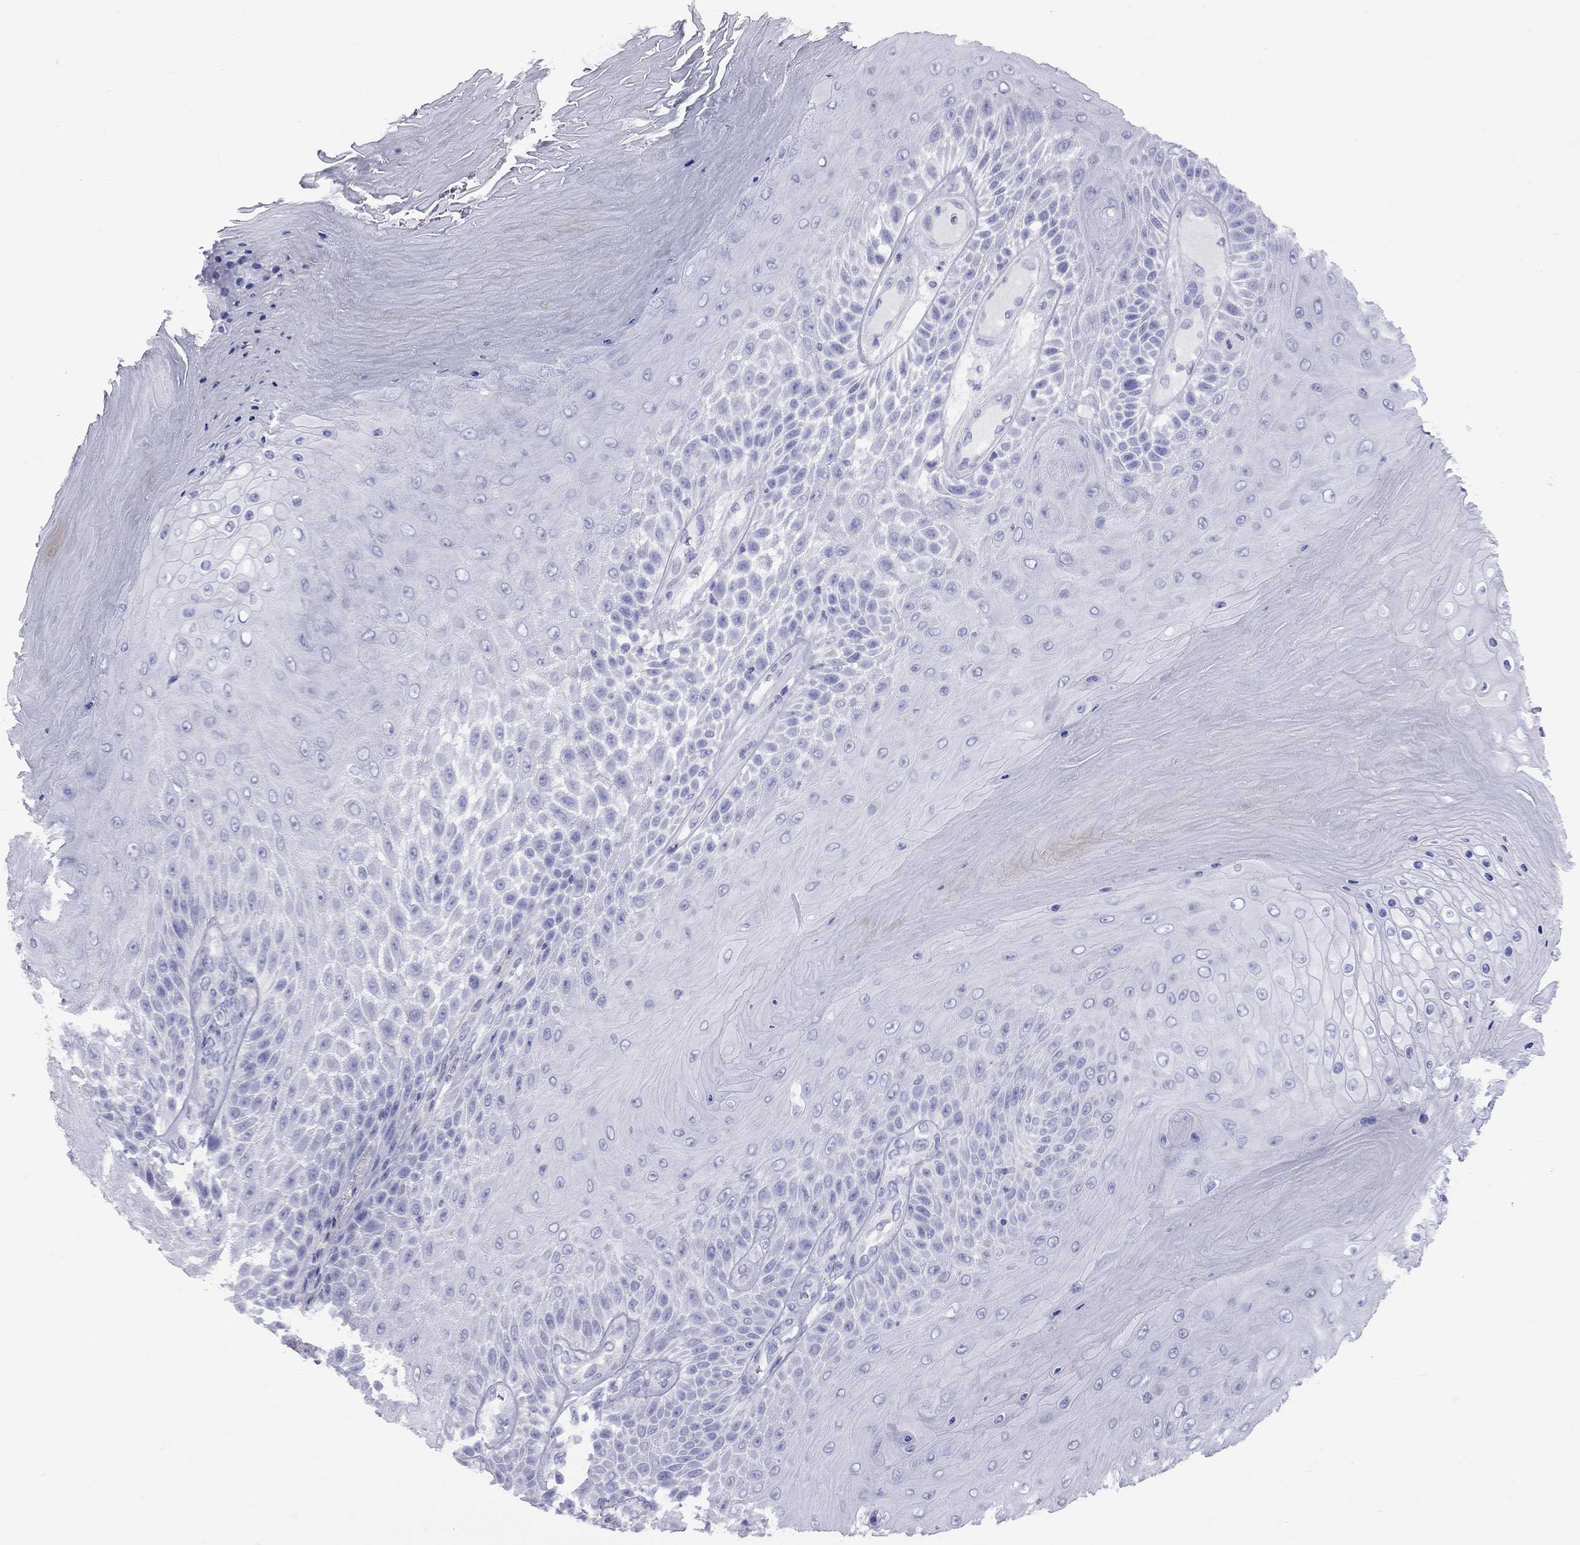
{"staining": {"intensity": "negative", "quantity": "none", "location": "none"}, "tissue": "skin cancer", "cell_type": "Tumor cells", "image_type": "cancer", "snomed": [{"axis": "morphology", "description": "Squamous cell carcinoma, NOS"}, {"axis": "topography", "description": "Skin"}], "caption": "Photomicrograph shows no significant protein staining in tumor cells of skin cancer (squamous cell carcinoma).", "gene": "FSCN3", "patient": {"sex": "male", "age": 62}}